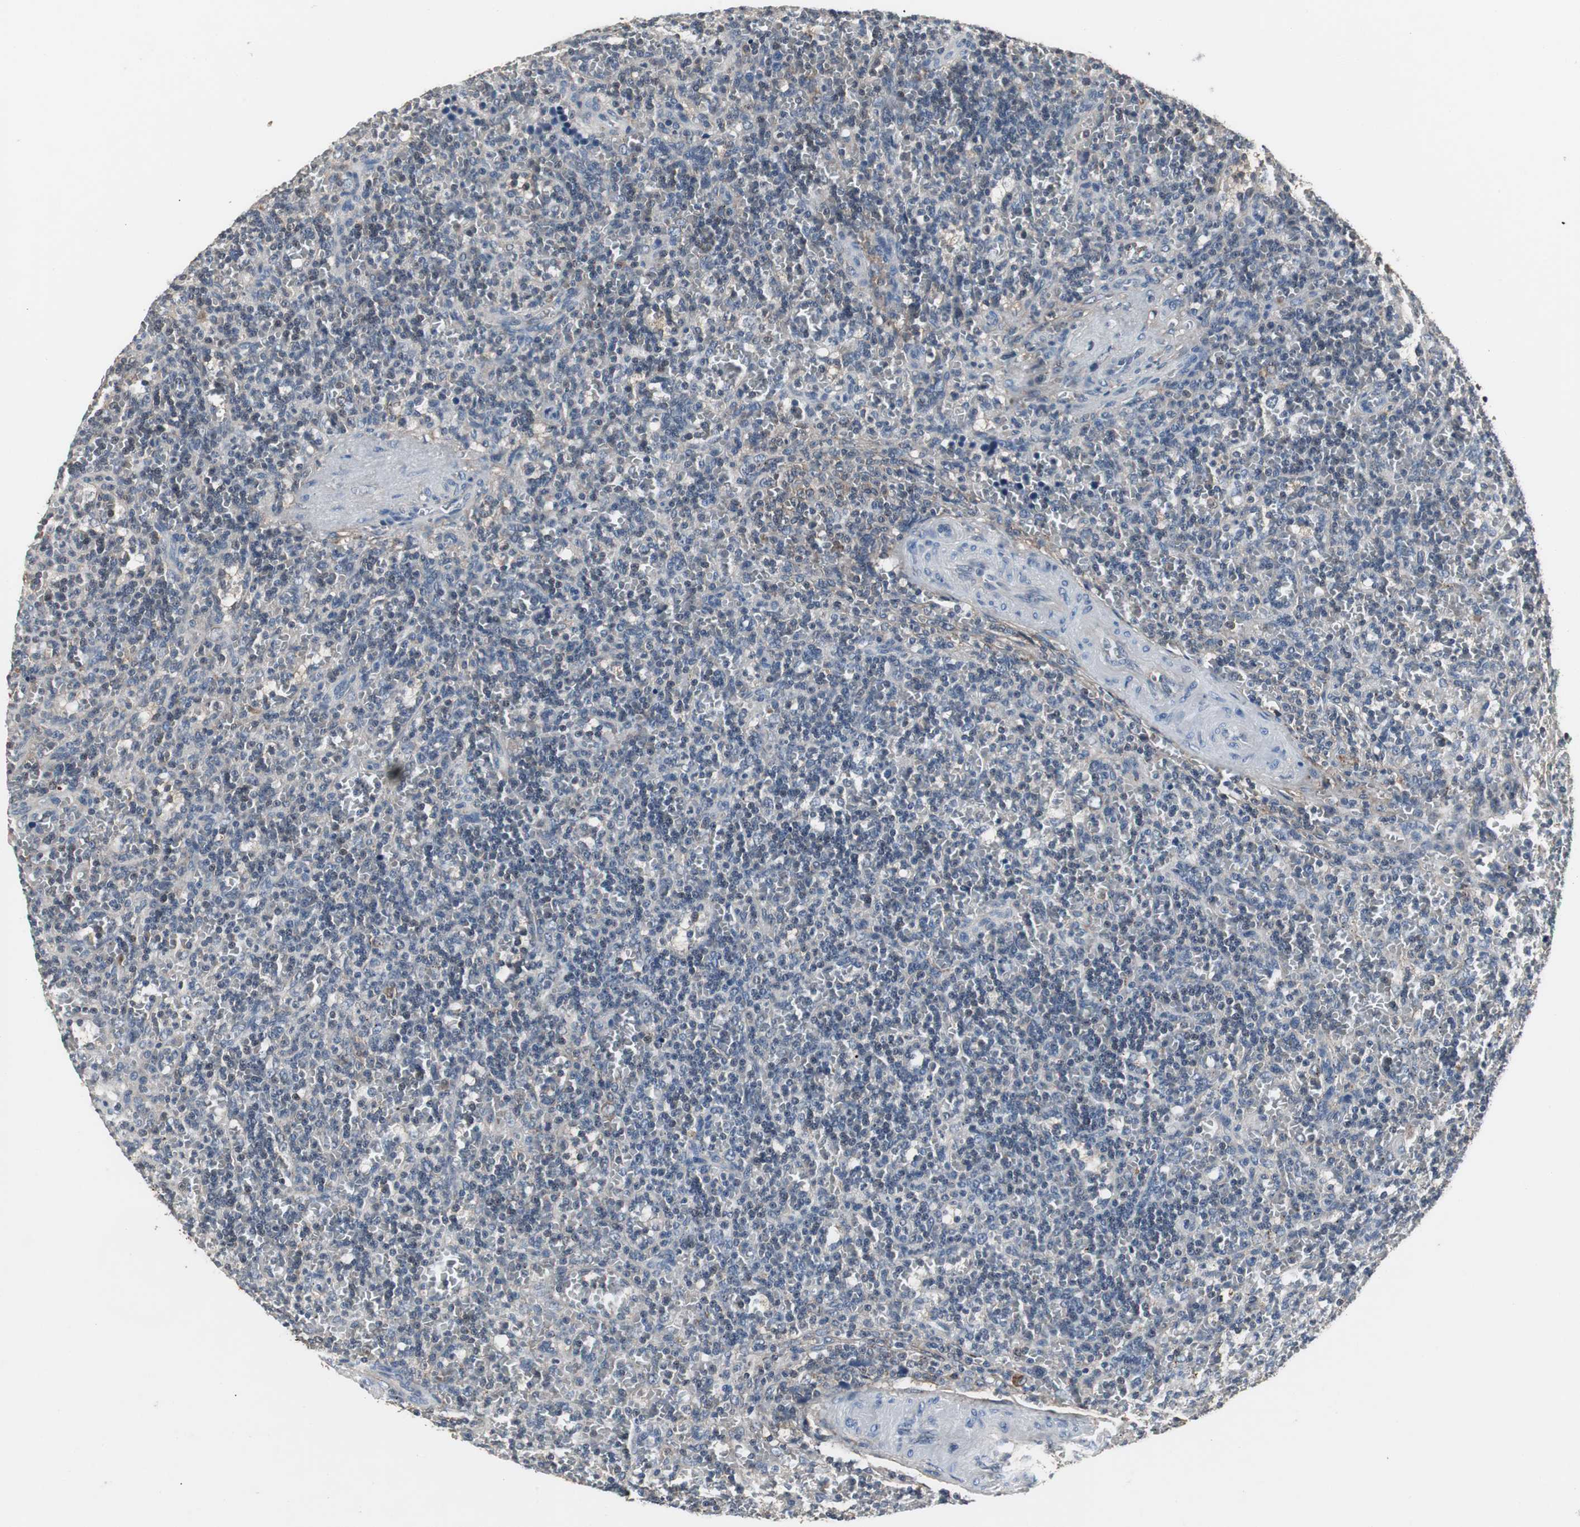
{"staining": {"intensity": "weak", "quantity": "<25%", "location": "cytoplasmic/membranous"}, "tissue": "lymphoma", "cell_type": "Tumor cells", "image_type": "cancer", "snomed": [{"axis": "morphology", "description": "Malignant lymphoma, non-Hodgkin's type, Low grade"}, {"axis": "topography", "description": "Spleen"}], "caption": "Image shows no protein positivity in tumor cells of lymphoma tissue.", "gene": "ZSCAN22", "patient": {"sex": "male", "age": 73}}